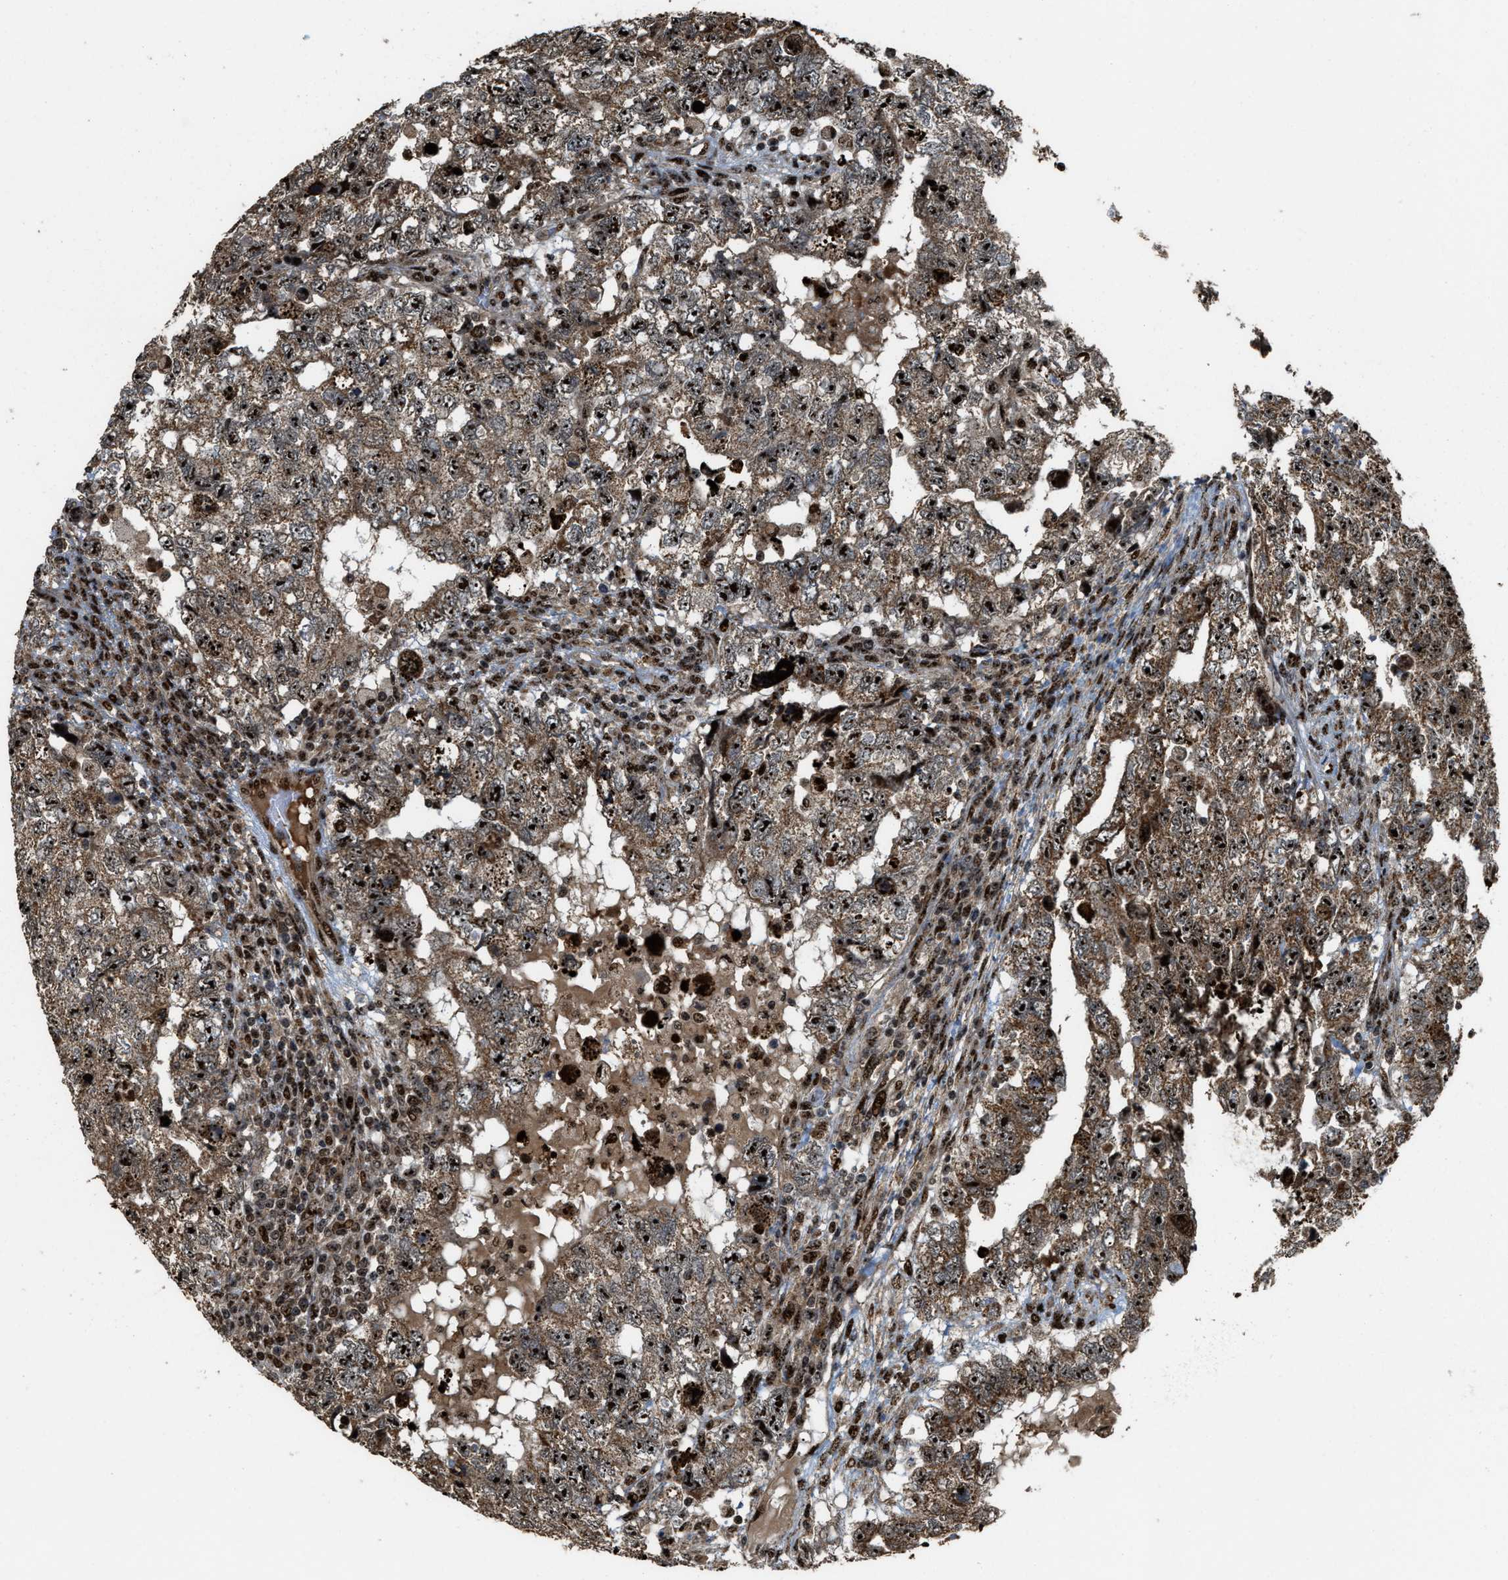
{"staining": {"intensity": "strong", "quantity": ">75%", "location": "cytoplasmic/membranous,nuclear"}, "tissue": "testis cancer", "cell_type": "Tumor cells", "image_type": "cancer", "snomed": [{"axis": "morphology", "description": "Carcinoma, Embryonal, NOS"}, {"axis": "topography", "description": "Testis"}], "caption": "Embryonal carcinoma (testis) was stained to show a protein in brown. There is high levels of strong cytoplasmic/membranous and nuclear staining in approximately >75% of tumor cells. The staining was performed using DAB (3,3'-diaminobenzidine) to visualize the protein expression in brown, while the nuclei were stained in blue with hematoxylin (Magnification: 20x).", "gene": "ZNF687", "patient": {"sex": "male", "age": 36}}